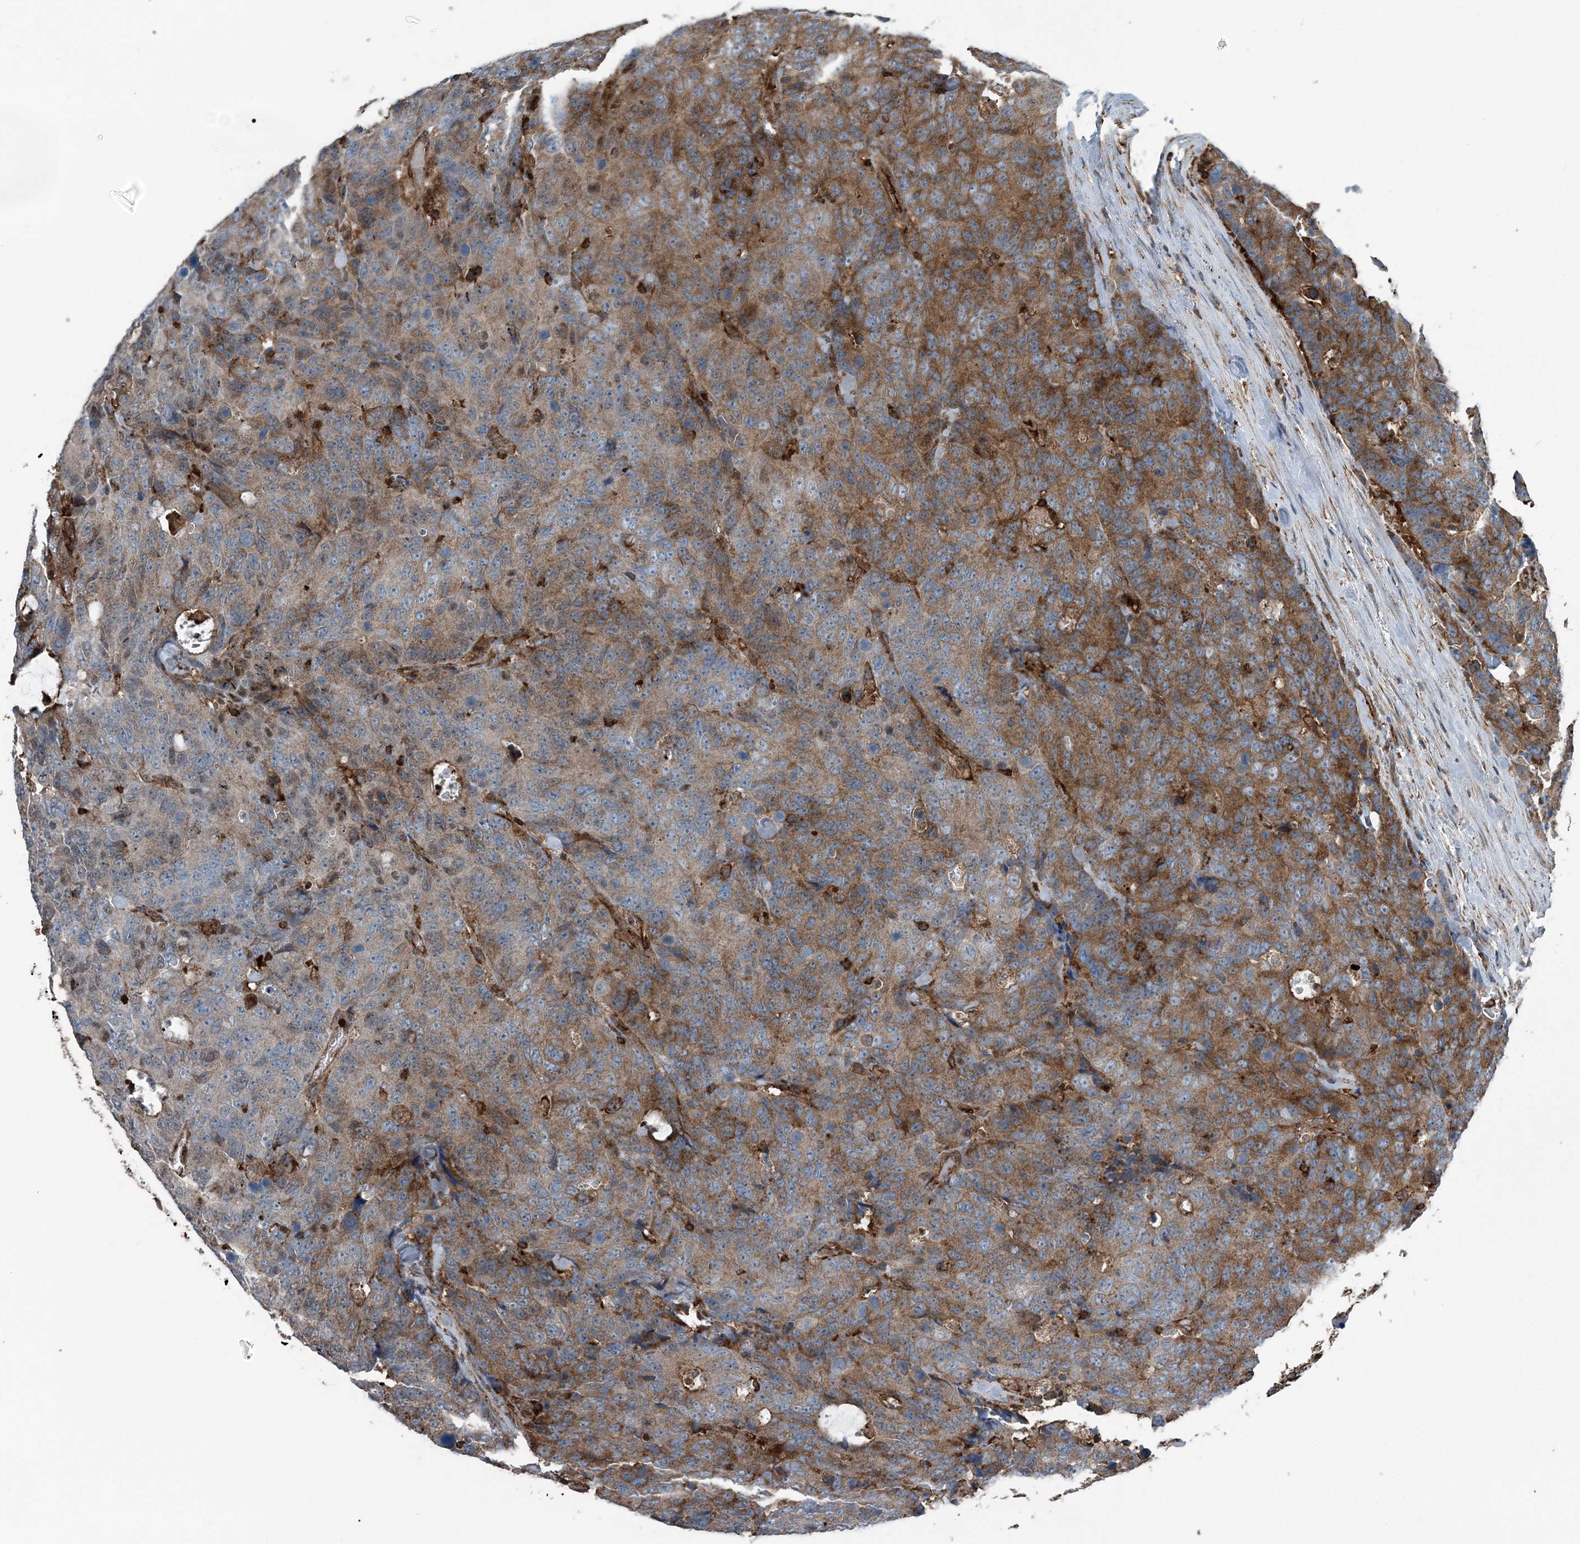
{"staining": {"intensity": "moderate", "quantity": ">75%", "location": "cytoplasmic/membranous"}, "tissue": "colorectal cancer", "cell_type": "Tumor cells", "image_type": "cancer", "snomed": [{"axis": "morphology", "description": "Adenocarcinoma, NOS"}, {"axis": "topography", "description": "Colon"}], "caption": "Protein expression analysis of human adenocarcinoma (colorectal) reveals moderate cytoplasmic/membranous positivity in about >75% of tumor cells.", "gene": "CFL1", "patient": {"sex": "female", "age": 86}}